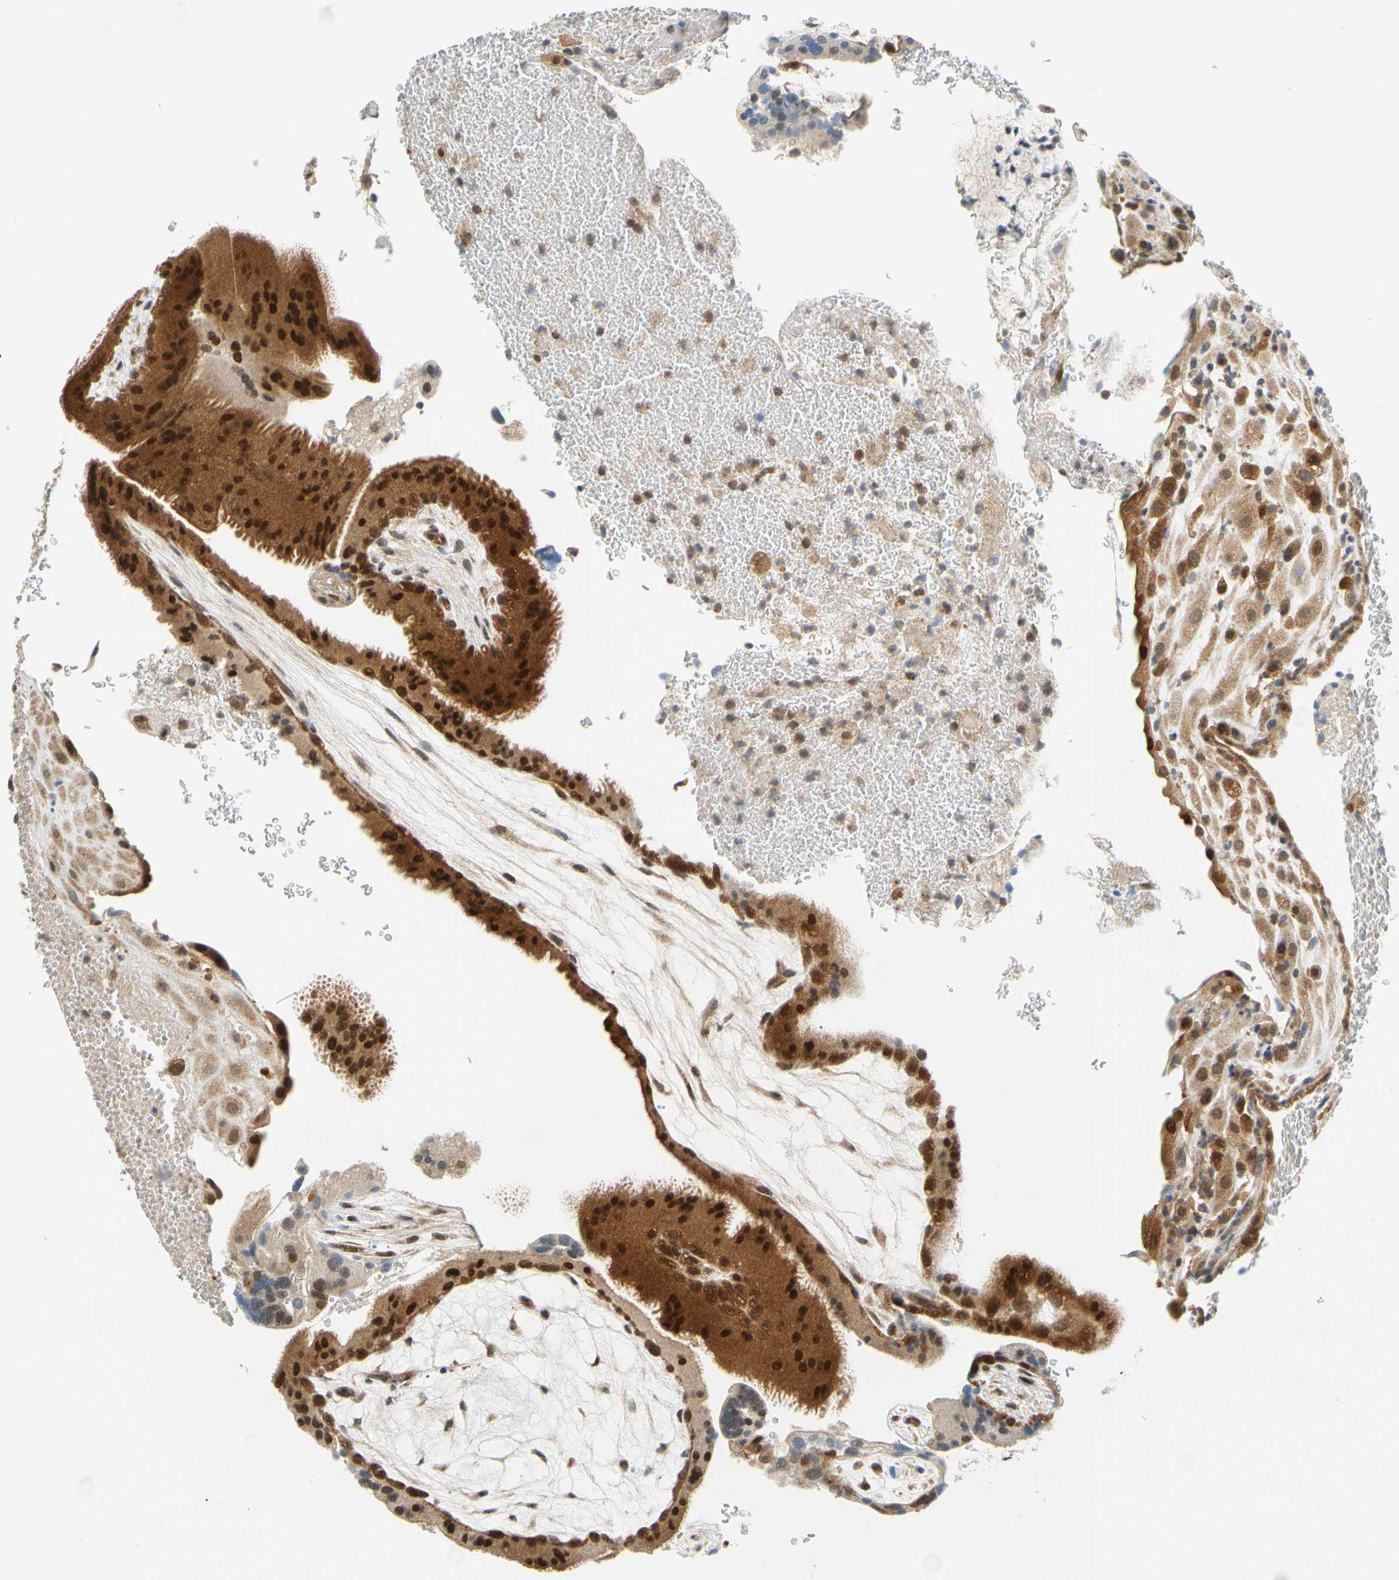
{"staining": {"intensity": "moderate", "quantity": ">75%", "location": "cytoplasmic/membranous,nuclear"}, "tissue": "placenta", "cell_type": "Decidual cells", "image_type": "normal", "snomed": [{"axis": "morphology", "description": "Normal tissue, NOS"}, {"axis": "topography", "description": "Placenta"}], "caption": "Human placenta stained for a protein (brown) demonstrates moderate cytoplasmic/membranous,nuclear positive expression in about >75% of decidual cells.", "gene": "MAPK9", "patient": {"sex": "female", "age": 19}}